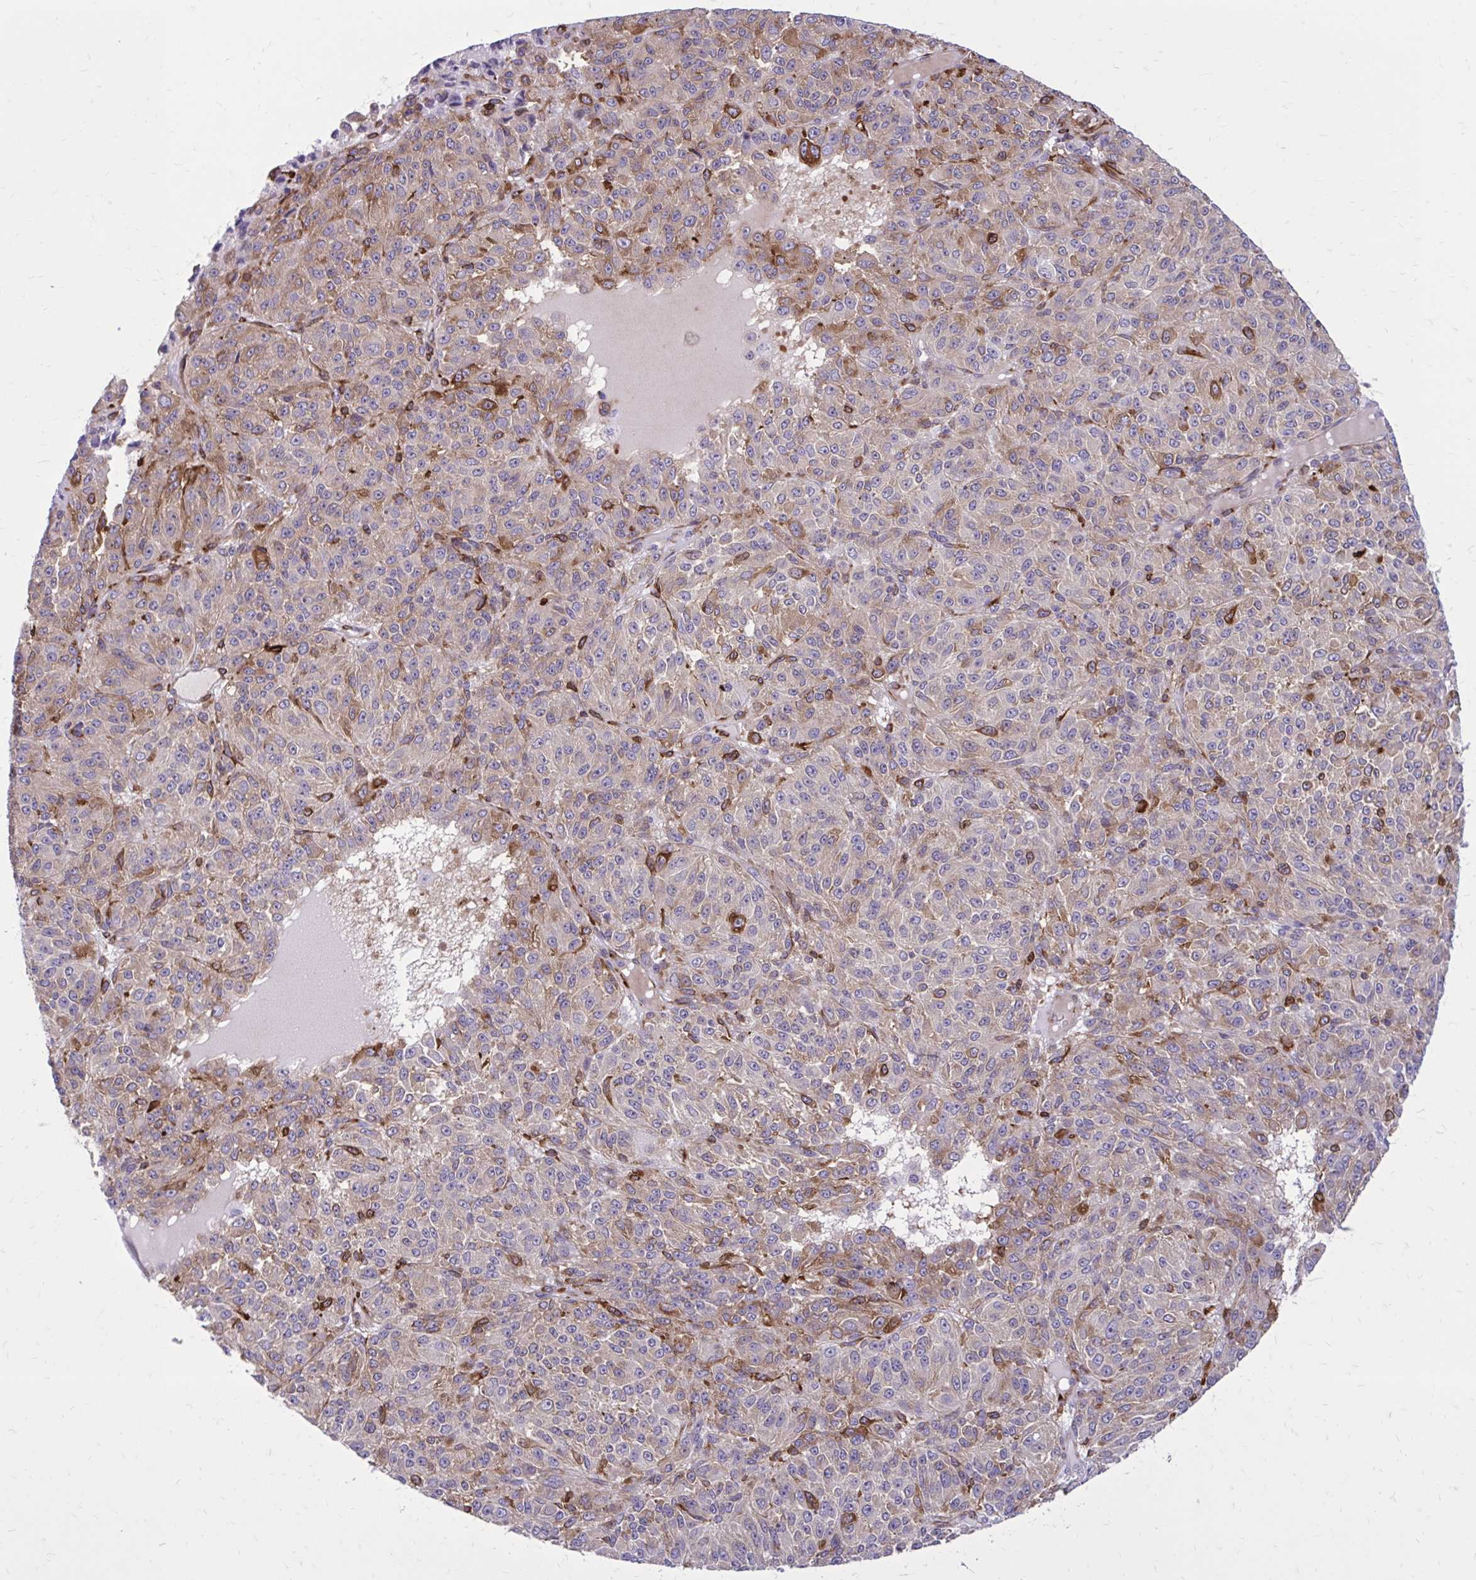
{"staining": {"intensity": "moderate", "quantity": "<25%", "location": "cytoplasmic/membranous"}, "tissue": "melanoma", "cell_type": "Tumor cells", "image_type": "cancer", "snomed": [{"axis": "morphology", "description": "Malignant melanoma, Metastatic site"}, {"axis": "topography", "description": "Brain"}], "caption": "Melanoma tissue exhibits moderate cytoplasmic/membranous positivity in approximately <25% of tumor cells, visualized by immunohistochemistry.", "gene": "BEND5", "patient": {"sex": "female", "age": 56}}